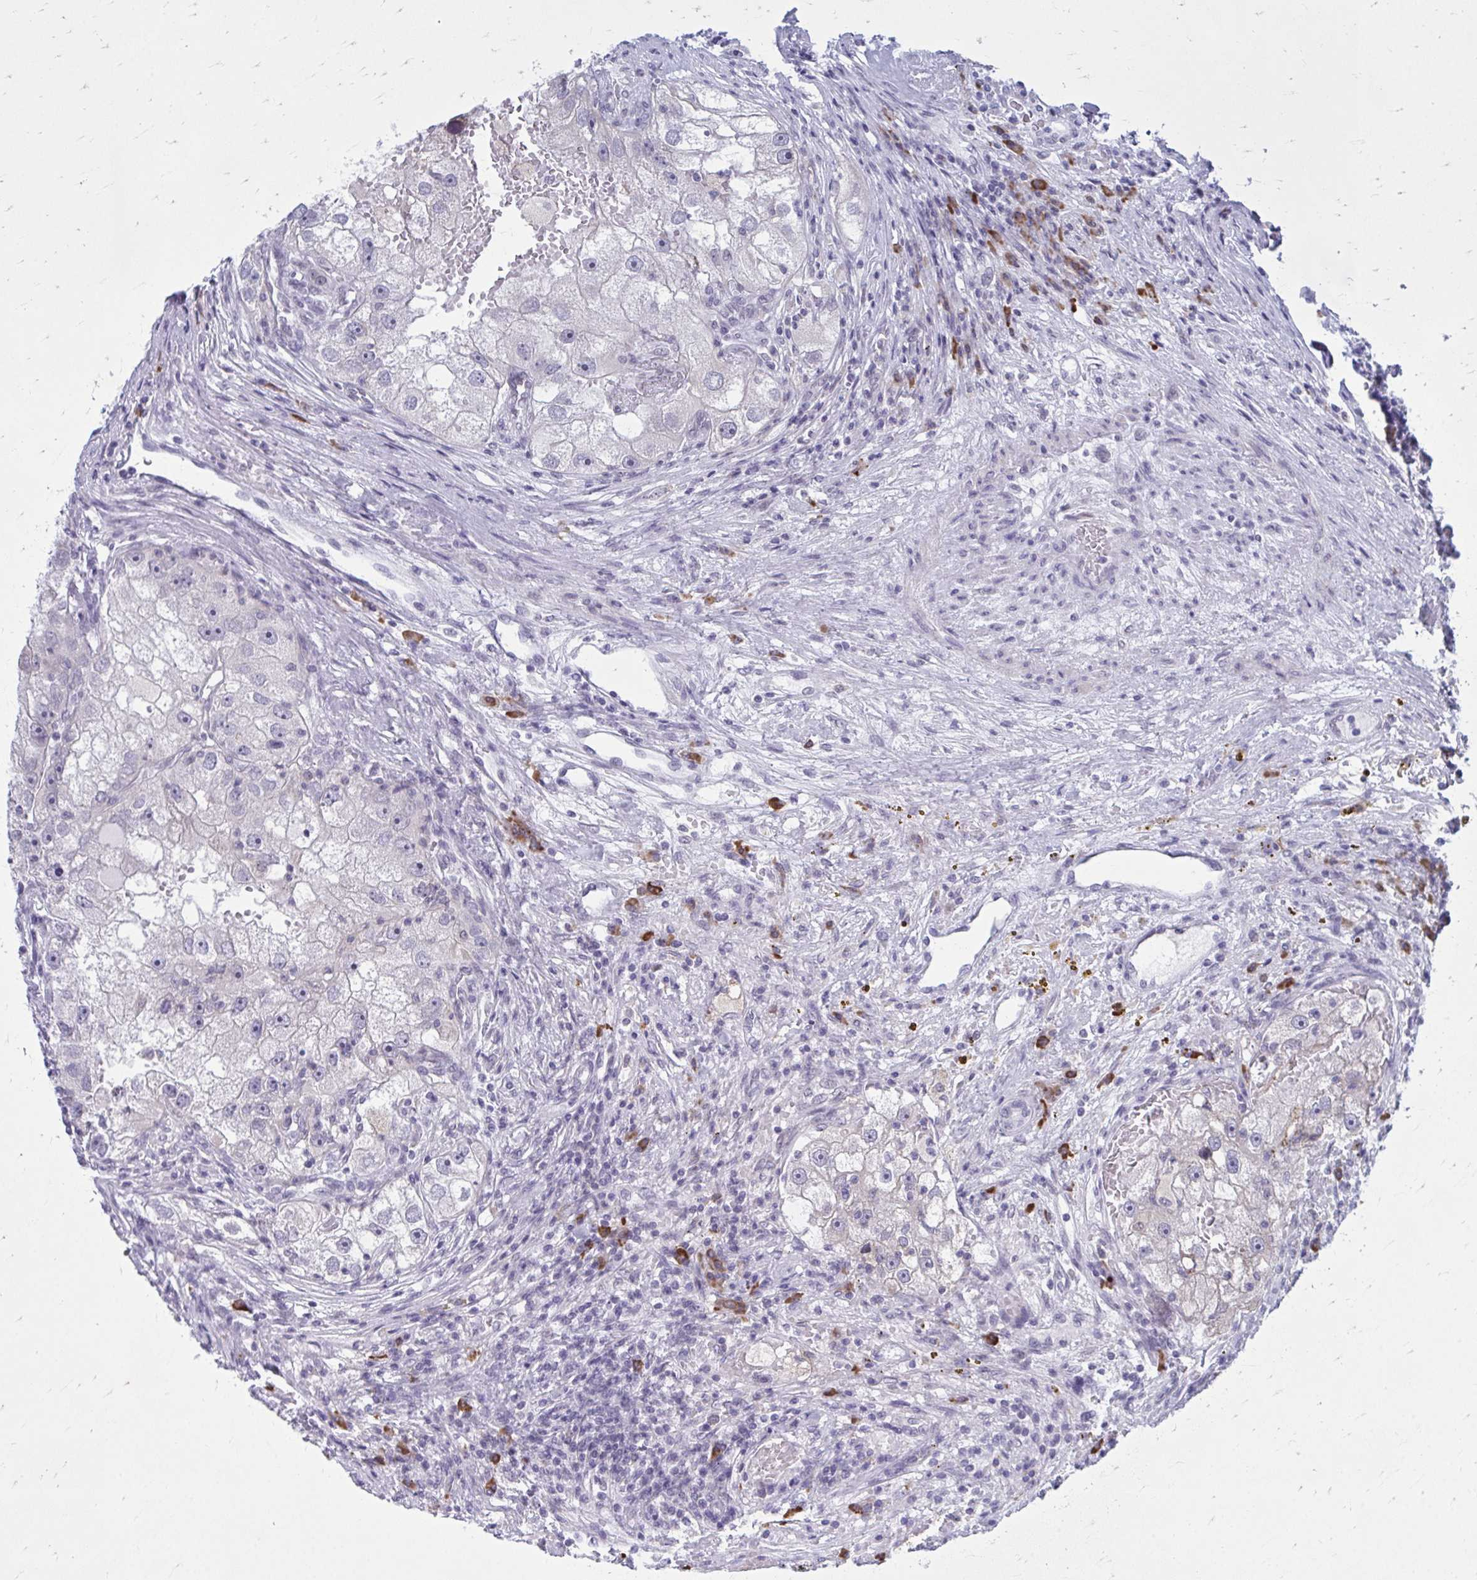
{"staining": {"intensity": "negative", "quantity": "none", "location": "none"}, "tissue": "renal cancer", "cell_type": "Tumor cells", "image_type": "cancer", "snomed": [{"axis": "morphology", "description": "Adenocarcinoma, NOS"}, {"axis": "topography", "description": "Kidney"}], "caption": "IHC micrograph of neoplastic tissue: human adenocarcinoma (renal) stained with DAB (3,3'-diaminobenzidine) reveals no significant protein staining in tumor cells. Brightfield microscopy of IHC stained with DAB (3,3'-diaminobenzidine) (brown) and hematoxylin (blue), captured at high magnification.", "gene": "PROSER1", "patient": {"sex": "male", "age": 63}}